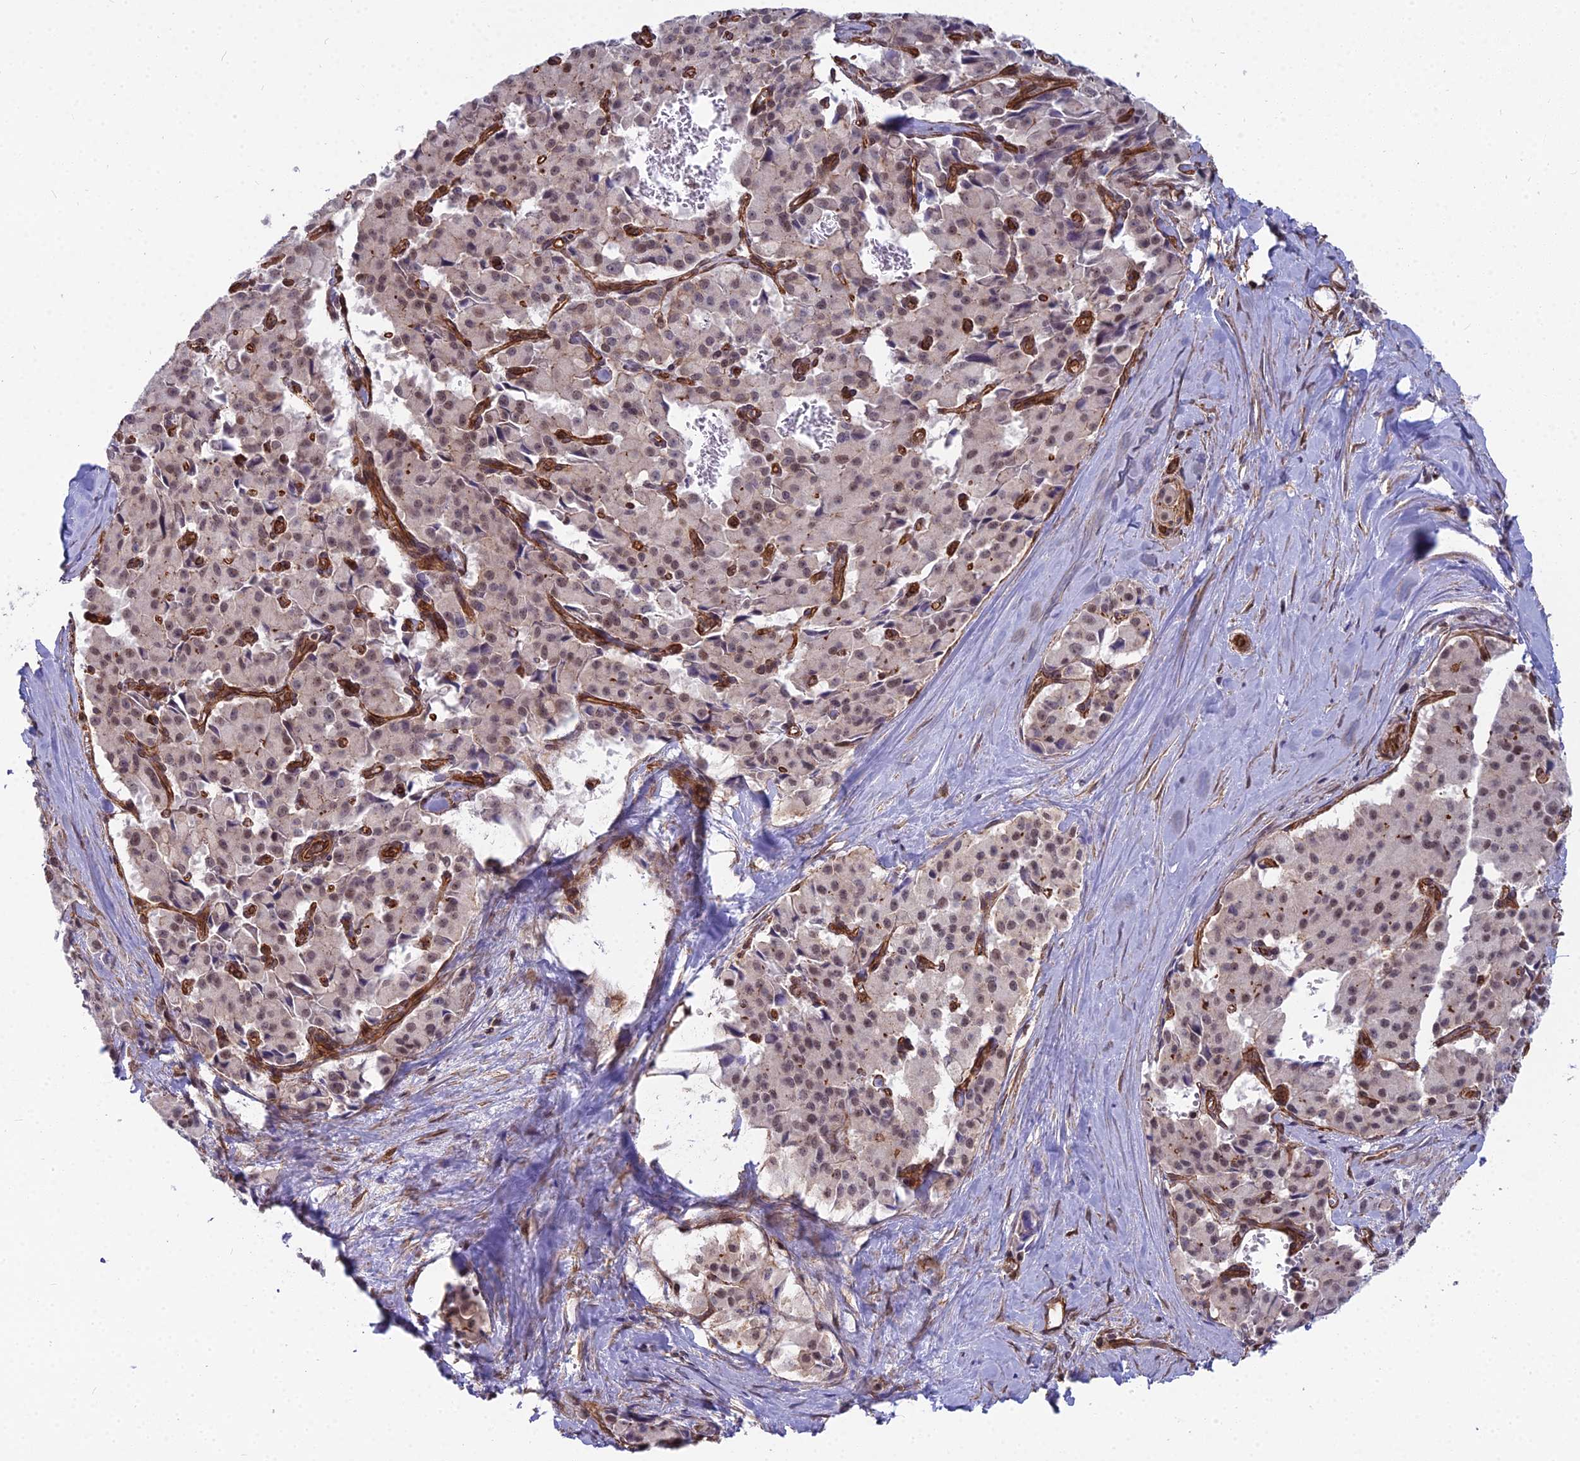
{"staining": {"intensity": "weak", "quantity": ">75%", "location": "nuclear"}, "tissue": "pancreatic cancer", "cell_type": "Tumor cells", "image_type": "cancer", "snomed": [{"axis": "morphology", "description": "Adenocarcinoma, NOS"}, {"axis": "topography", "description": "Pancreas"}], "caption": "Pancreatic adenocarcinoma stained with a brown dye reveals weak nuclear positive positivity in approximately >75% of tumor cells.", "gene": "YJU2", "patient": {"sex": "male", "age": 65}}